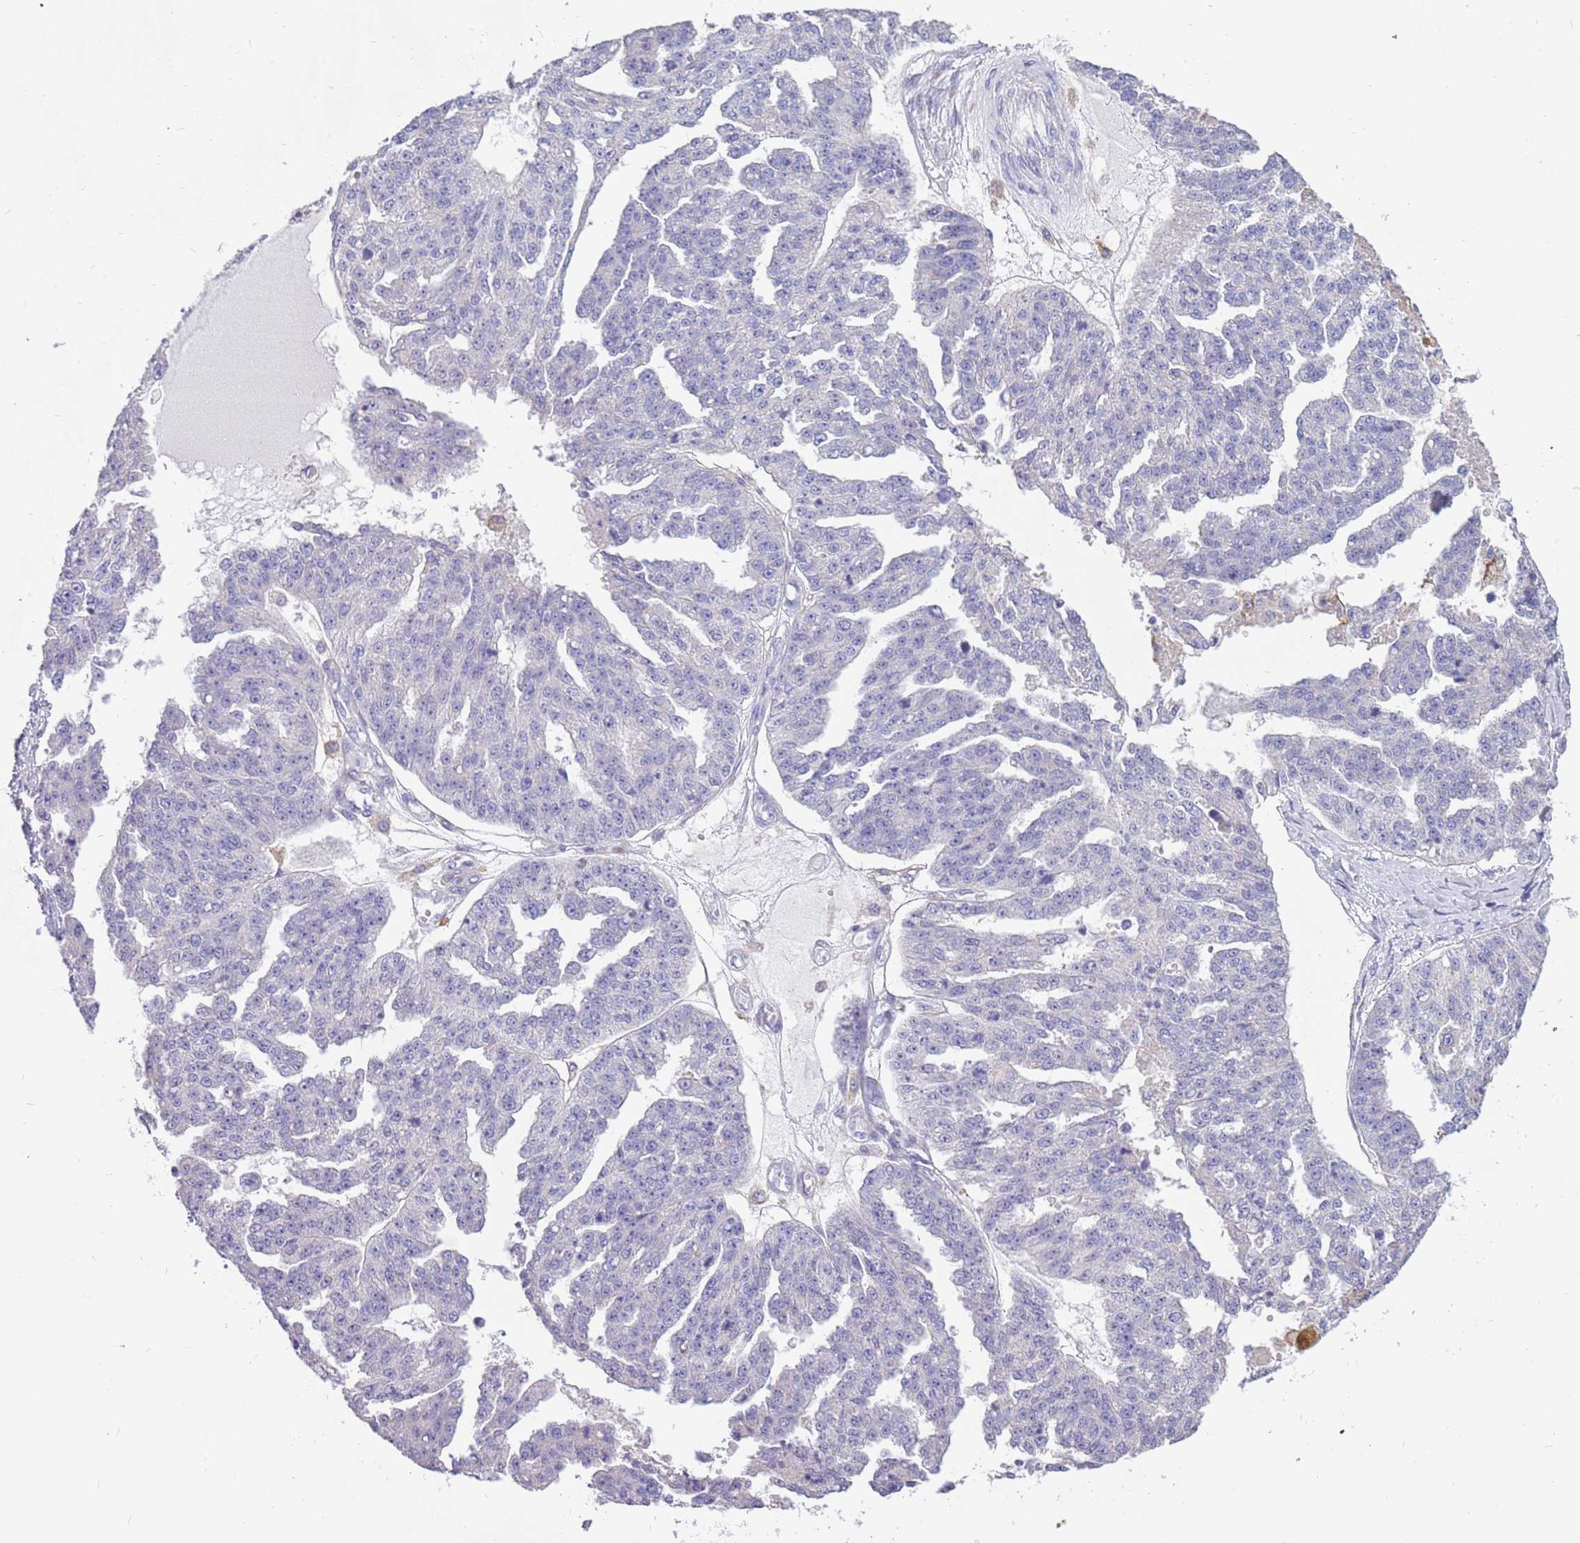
{"staining": {"intensity": "negative", "quantity": "none", "location": "none"}, "tissue": "ovarian cancer", "cell_type": "Tumor cells", "image_type": "cancer", "snomed": [{"axis": "morphology", "description": "Cystadenocarcinoma, serous, NOS"}, {"axis": "topography", "description": "Ovary"}], "caption": "IHC micrograph of human ovarian serous cystadenocarcinoma stained for a protein (brown), which demonstrates no positivity in tumor cells.", "gene": "RHCG", "patient": {"sex": "female", "age": 58}}